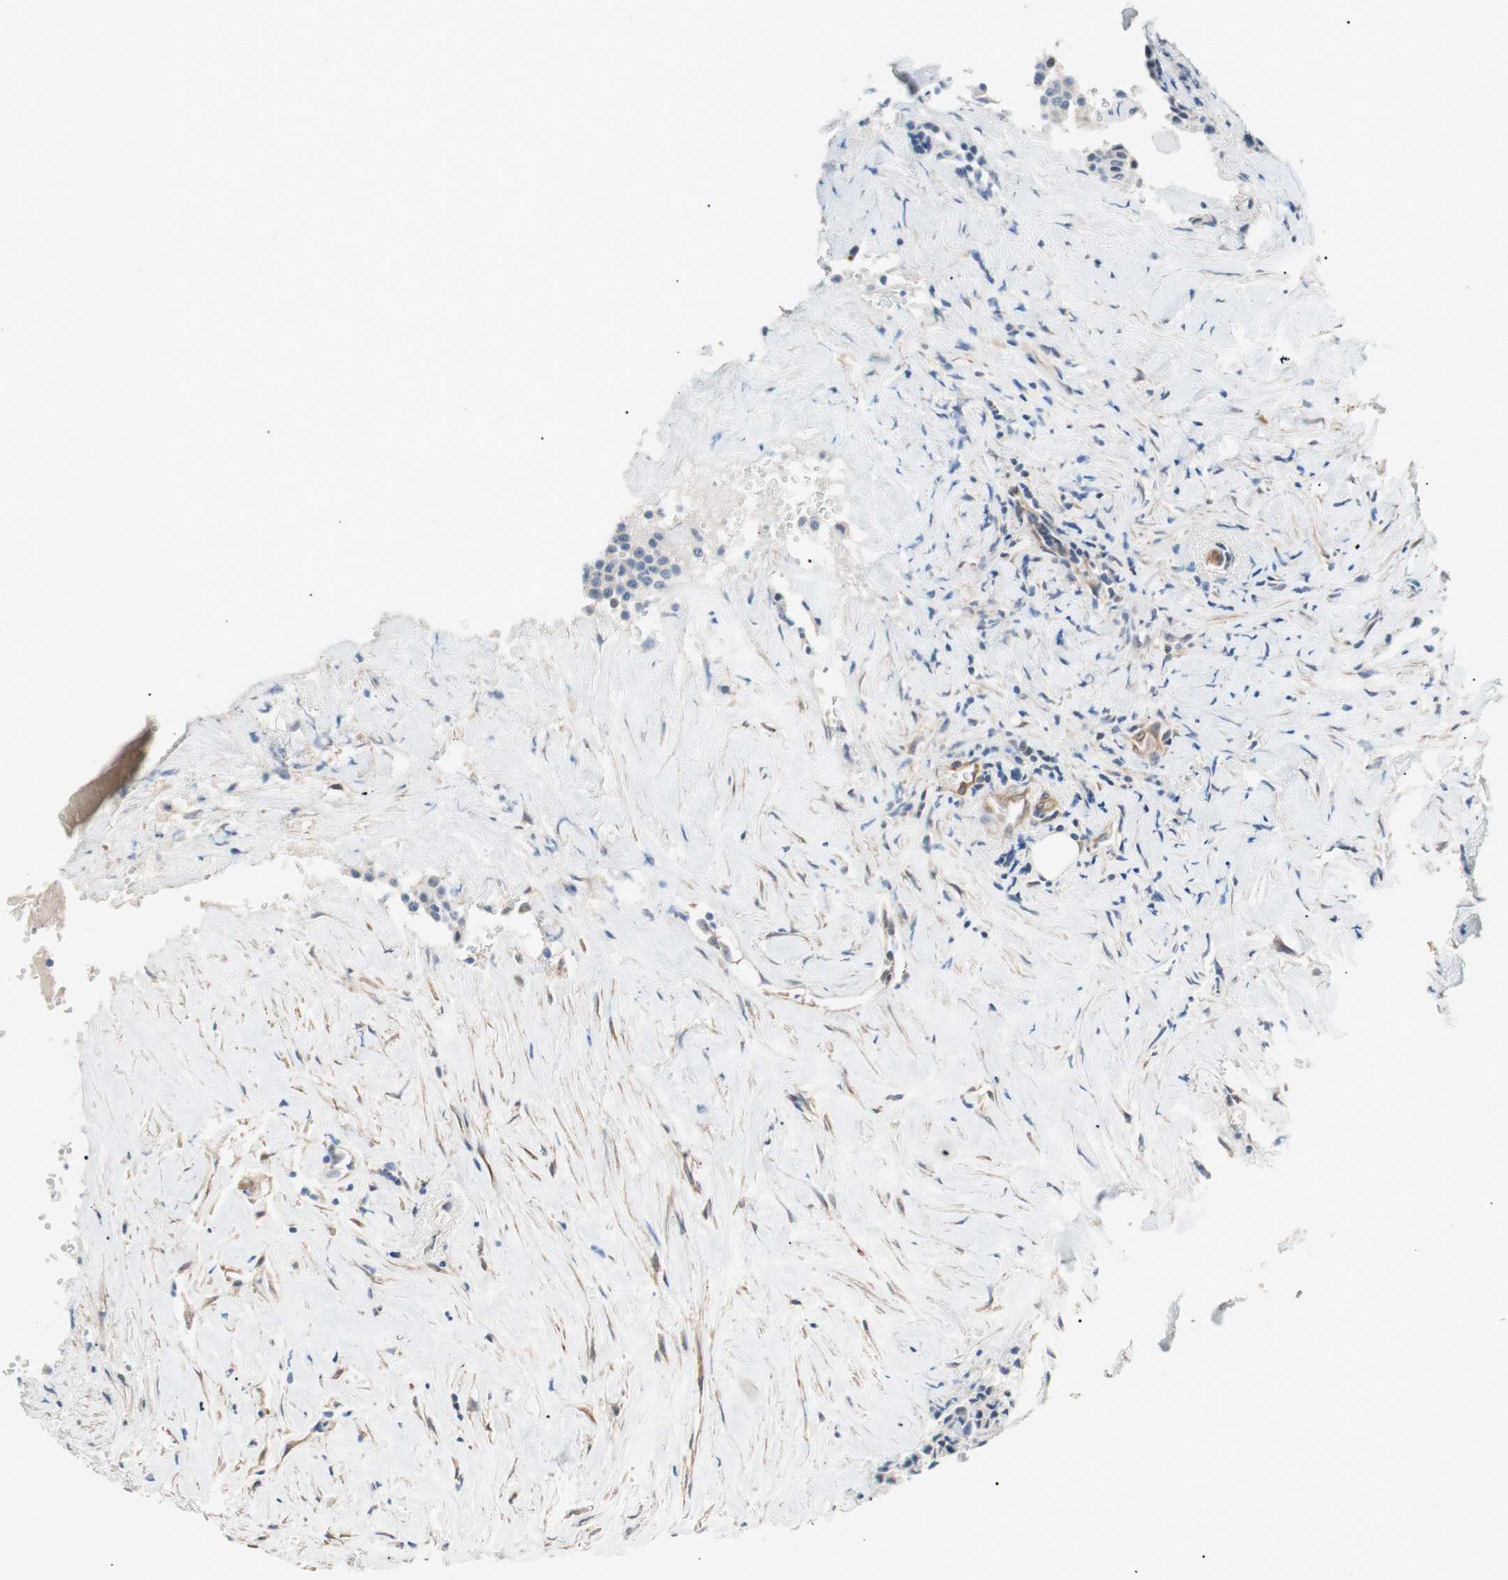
{"staining": {"intensity": "negative", "quantity": "none", "location": "none"}, "tissue": "carcinoid", "cell_type": "Tumor cells", "image_type": "cancer", "snomed": [{"axis": "morphology", "description": "Carcinoid, malignant, NOS"}, {"axis": "topography", "description": "Colon"}], "caption": "This is a histopathology image of immunohistochemistry (IHC) staining of carcinoid, which shows no expression in tumor cells.", "gene": "SMG1", "patient": {"sex": "female", "age": 61}}